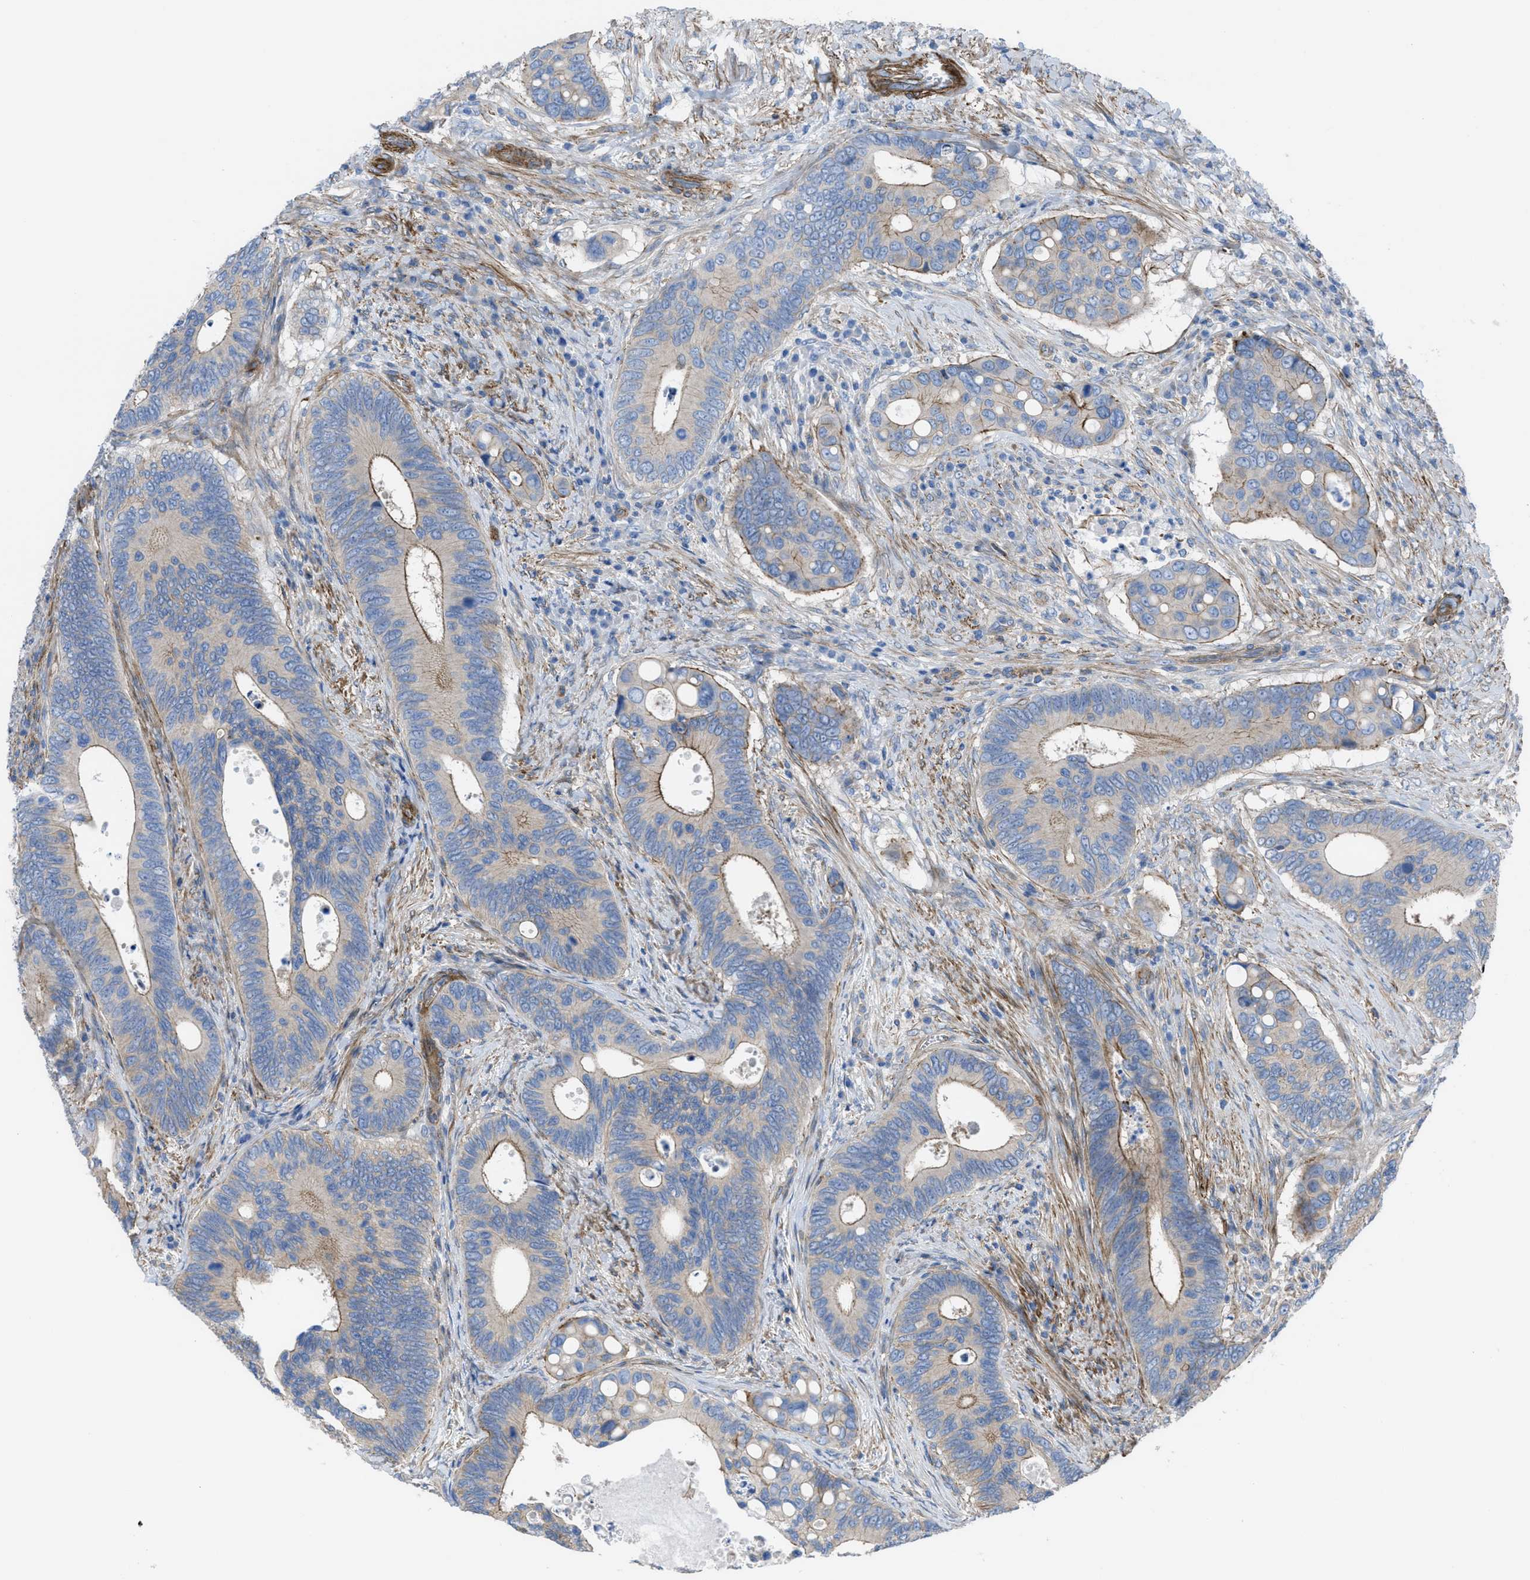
{"staining": {"intensity": "moderate", "quantity": "<25%", "location": "cytoplasmic/membranous"}, "tissue": "colorectal cancer", "cell_type": "Tumor cells", "image_type": "cancer", "snomed": [{"axis": "morphology", "description": "Inflammation, NOS"}, {"axis": "morphology", "description": "Adenocarcinoma, NOS"}, {"axis": "topography", "description": "Colon"}], "caption": "Protein staining of colorectal adenocarcinoma tissue reveals moderate cytoplasmic/membranous expression in approximately <25% of tumor cells. The protein of interest is stained brown, and the nuclei are stained in blue (DAB (3,3'-diaminobenzidine) IHC with brightfield microscopy, high magnification).", "gene": "KCNH7", "patient": {"sex": "male", "age": 72}}